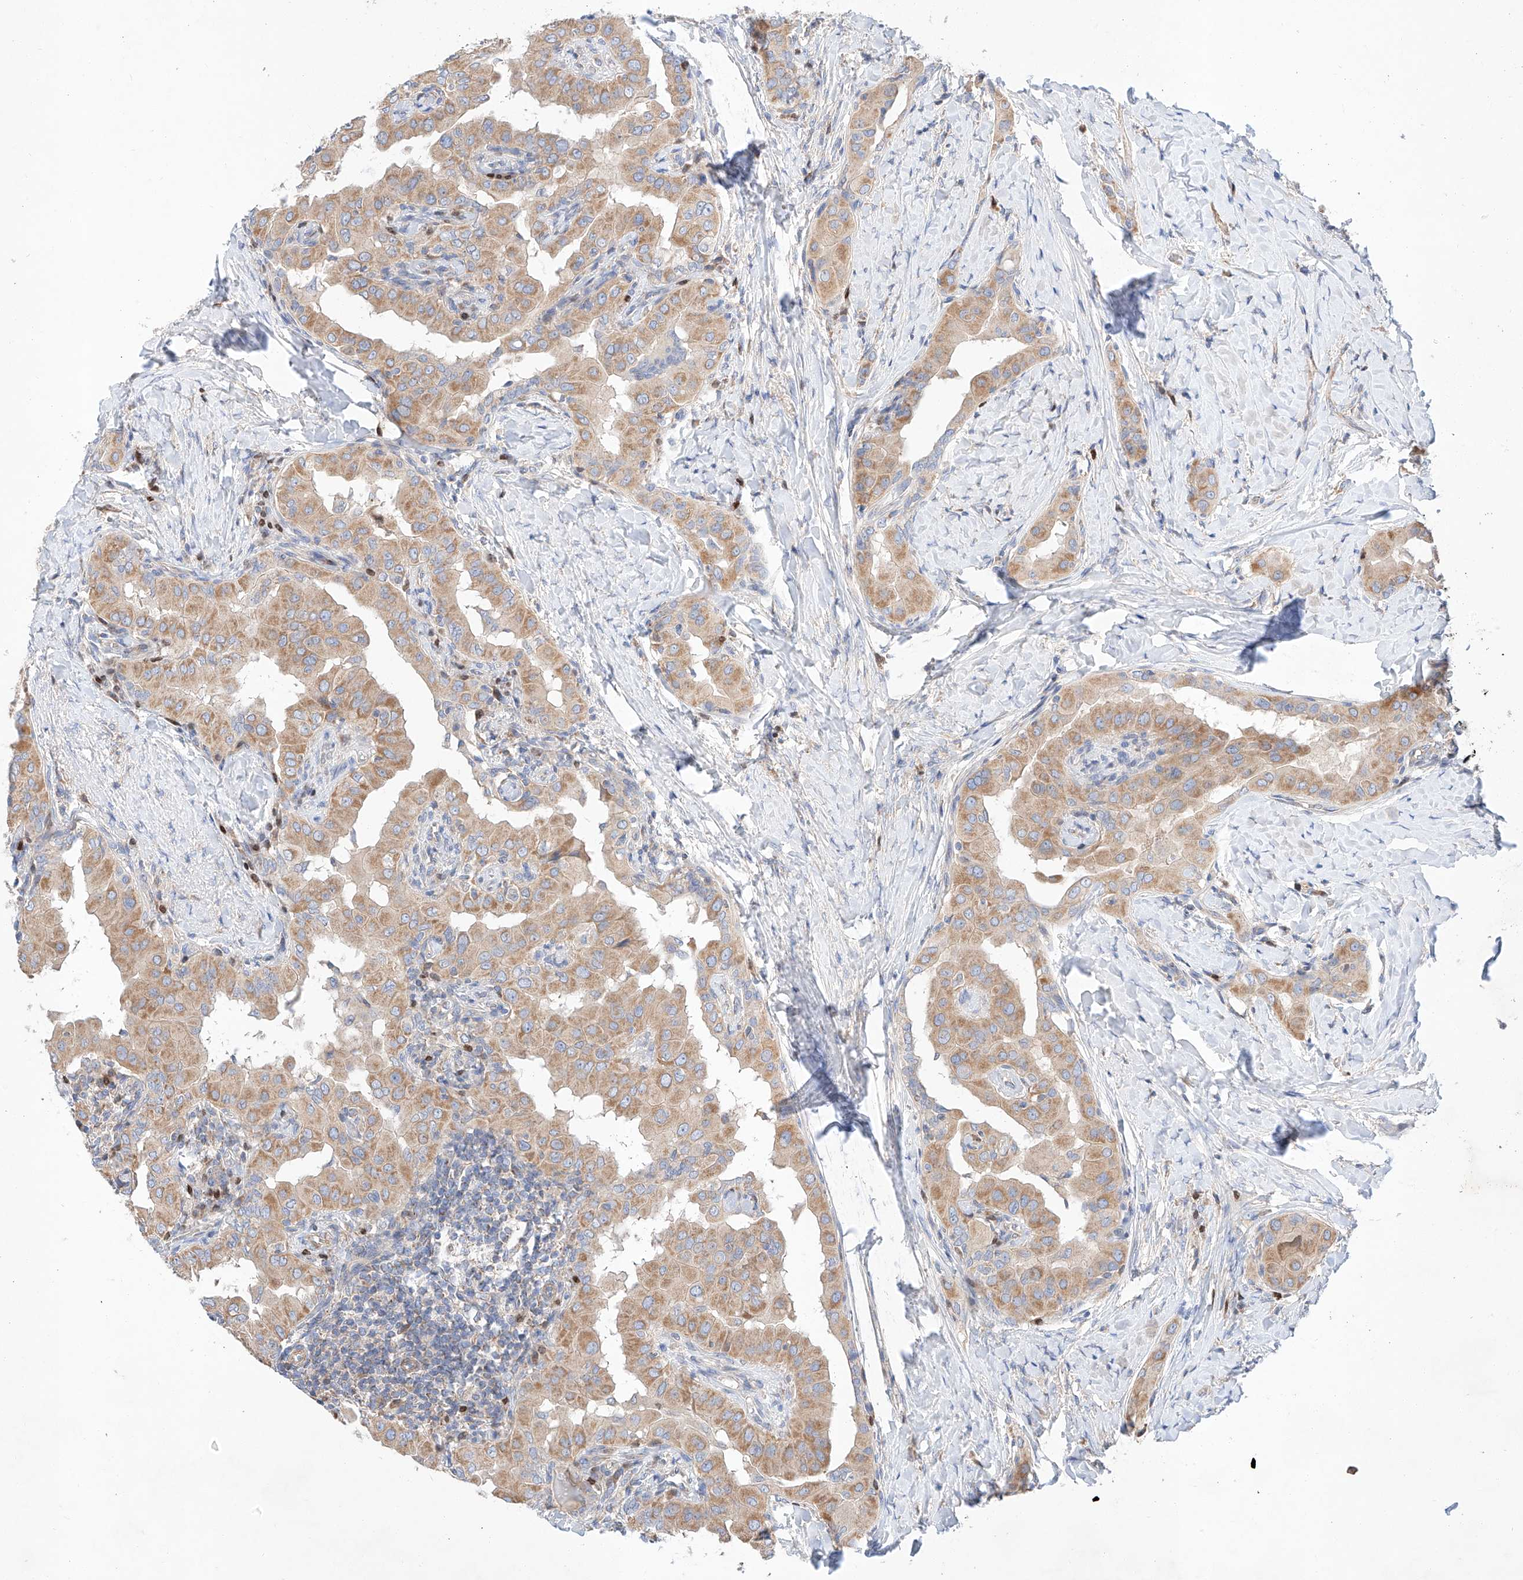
{"staining": {"intensity": "moderate", "quantity": ">75%", "location": "cytoplasmic/membranous"}, "tissue": "thyroid cancer", "cell_type": "Tumor cells", "image_type": "cancer", "snomed": [{"axis": "morphology", "description": "Papillary adenocarcinoma, NOS"}, {"axis": "topography", "description": "Thyroid gland"}], "caption": "This is a photomicrograph of immunohistochemistry staining of papillary adenocarcinoma (thyroid), which shows moderate positivity in the cytoplasmic/membranous of tumor cells.", "gene": "C6orf118", "patient": {"sex": "male", "age": 33}}